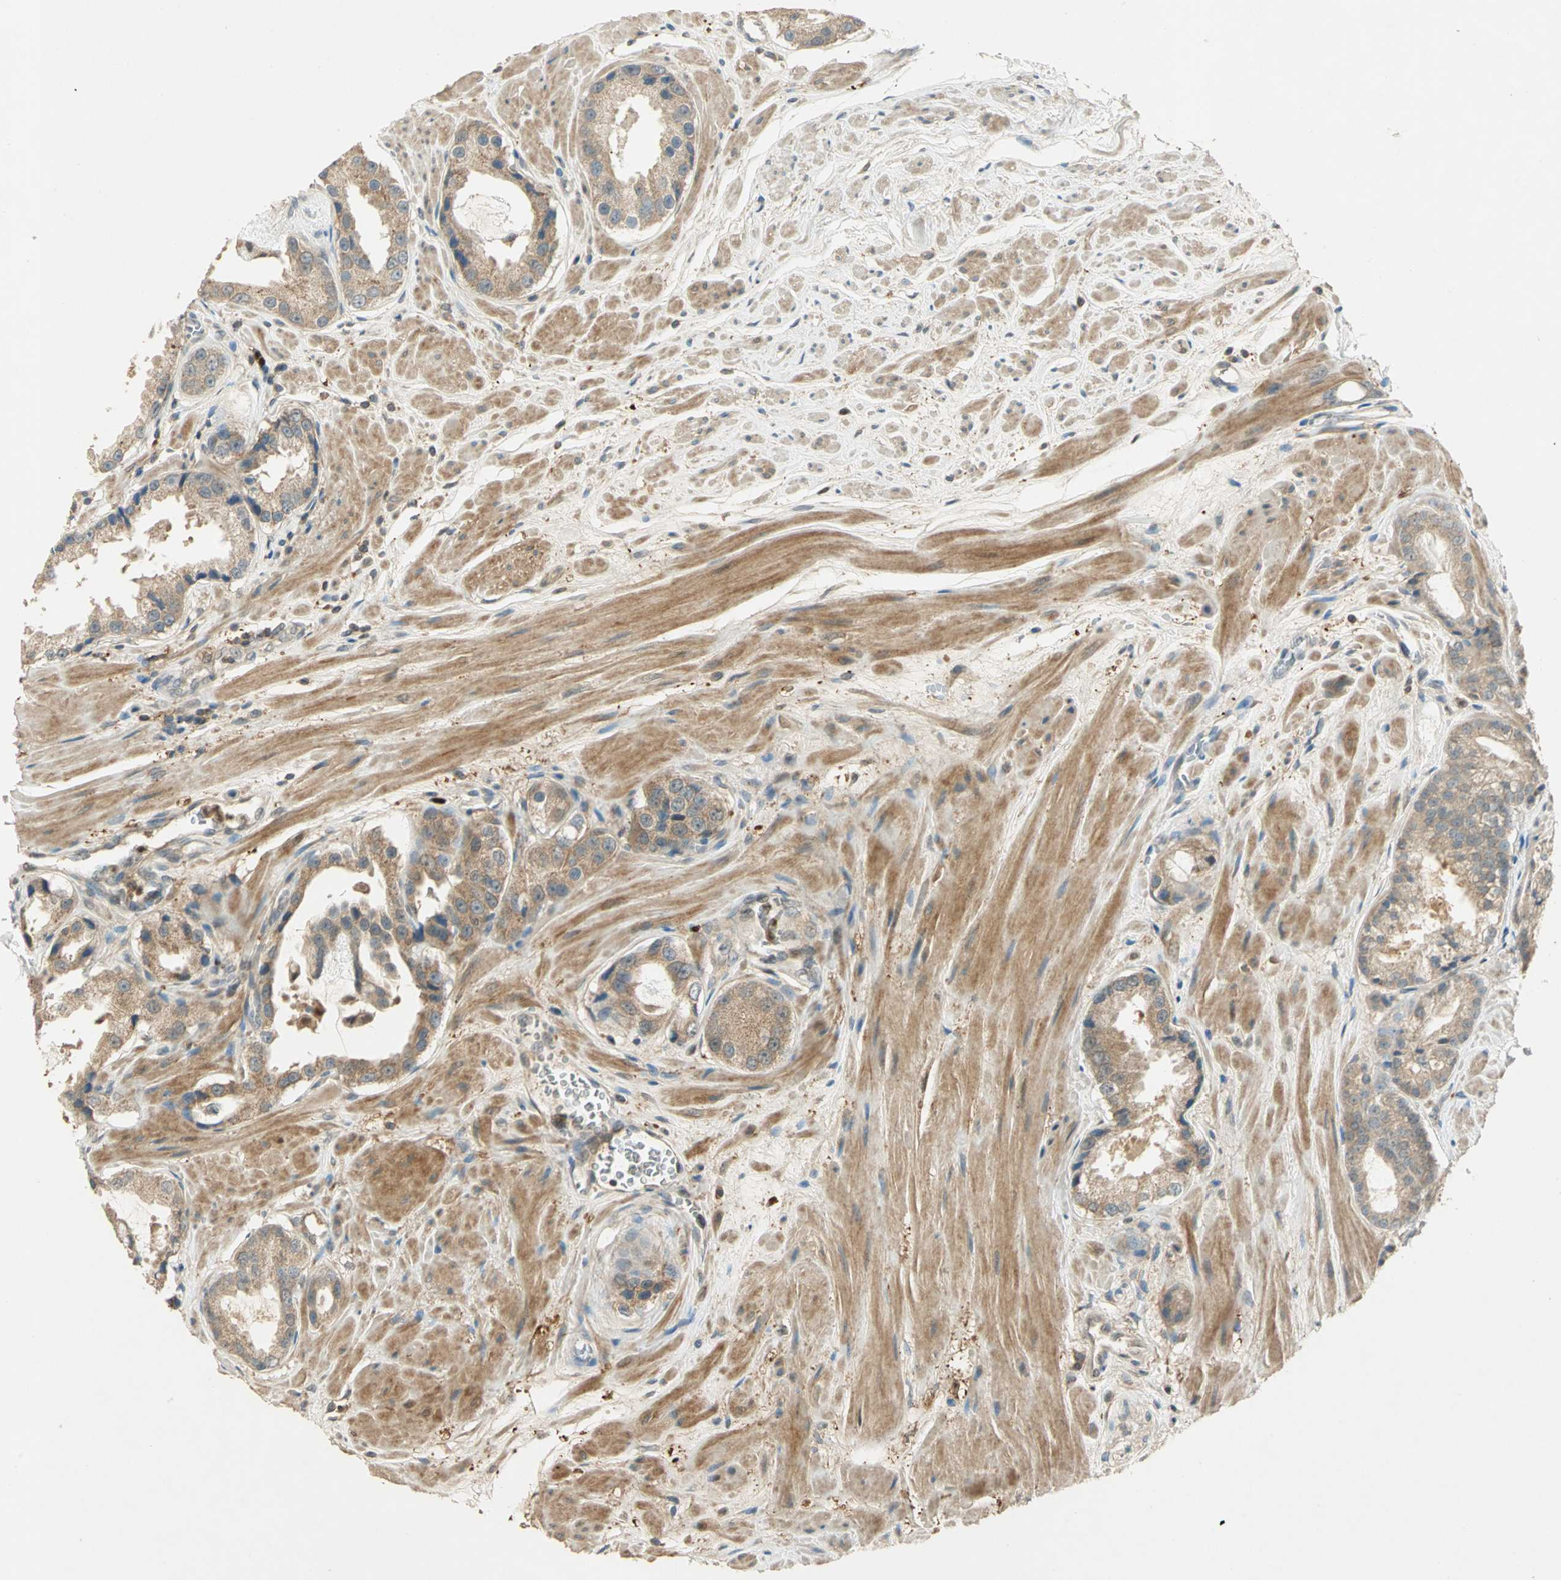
{"staining": {"intensity": "moderate", "quantity": ">75%", "location": "cytoplasmic/membranous,nuclear"}, "tissue": "prostate cancer", "cell_type": "Tumor cells", "image_type": "cancer", "snomed": [{"axis": "morphology", "description": "Adenocarcinoma, Medium grade"}, {"axis": "topography", "description": "Prostate"}], "caption": "Protein expression analysis of human prostate cancer (adenocarcinoma (medium-grade)) reveals moderate cytoplasmic/membranous and nuclear expression in approximately >75% of tumor cells.", "gene": "BIRC2", "patient": {"sex": "male", "age": 60}}